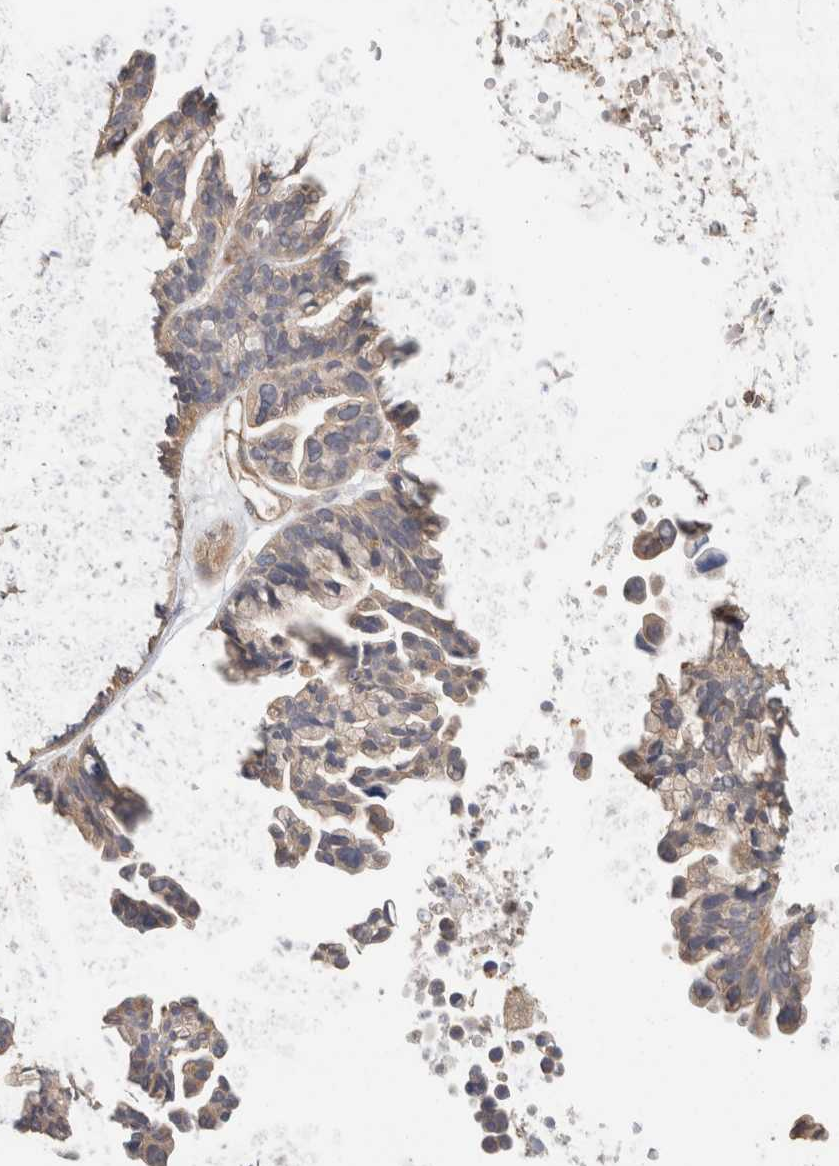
{"staining": {"intensity": "weak", "quantity": "<25%", "location": "cytoplasmic/membranous"}, "tissue": "ovarian cancer", "cell_type": "Tumor cells", "image_type": "cancer", "snomed": [{"axis": "morphology", "description": "Cystadenocarcinoma, serous, NOS"}, {"axis": "topography", "description": "Ovary"}], "caption": "The immunohistochemistry (IHC) micrograph has no significant staining in tumor cells of ovarian cancer tissue.", "gene": "CFAP418", "patient": {"sex": "female", "age": 56}}